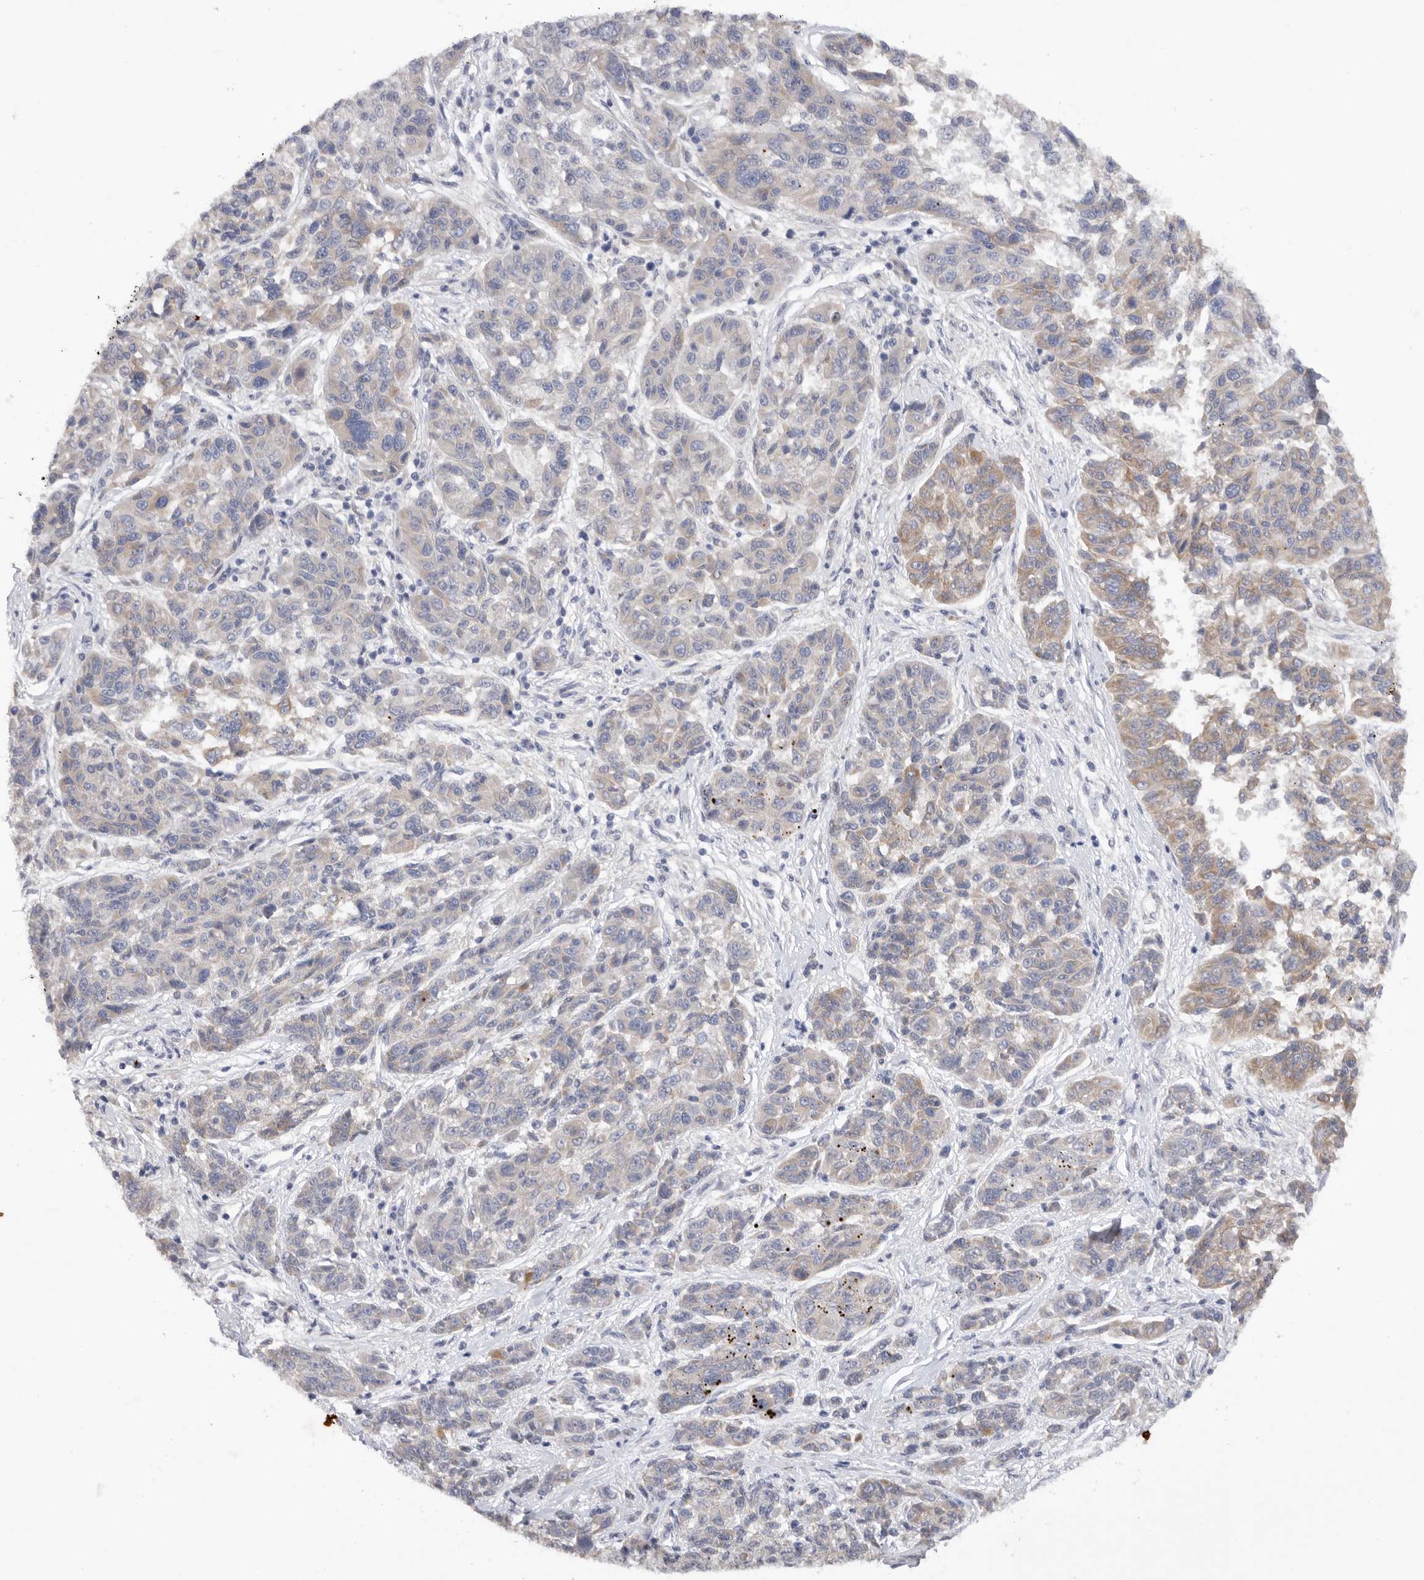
{"staining": {"intensity": "weak", "quantity": "25%-75%", "location": "cytoplasmic/membranous"}, "tissue": "melanoma", "cell_type": "Tumor cells", "image_type": "cancer", "snomed": [{"axis": "morphology", "description": "Malignant melanoma, NOS"}, {"axis": "topography", "description": "Skin"}], "caption": "A brown stain labels weak cytoplasmic/membranous positivity of a protein in malignant melanoma tumor cells.", "gene": "MTFR1L", "patient": {"sex": "male", "age": 53}}